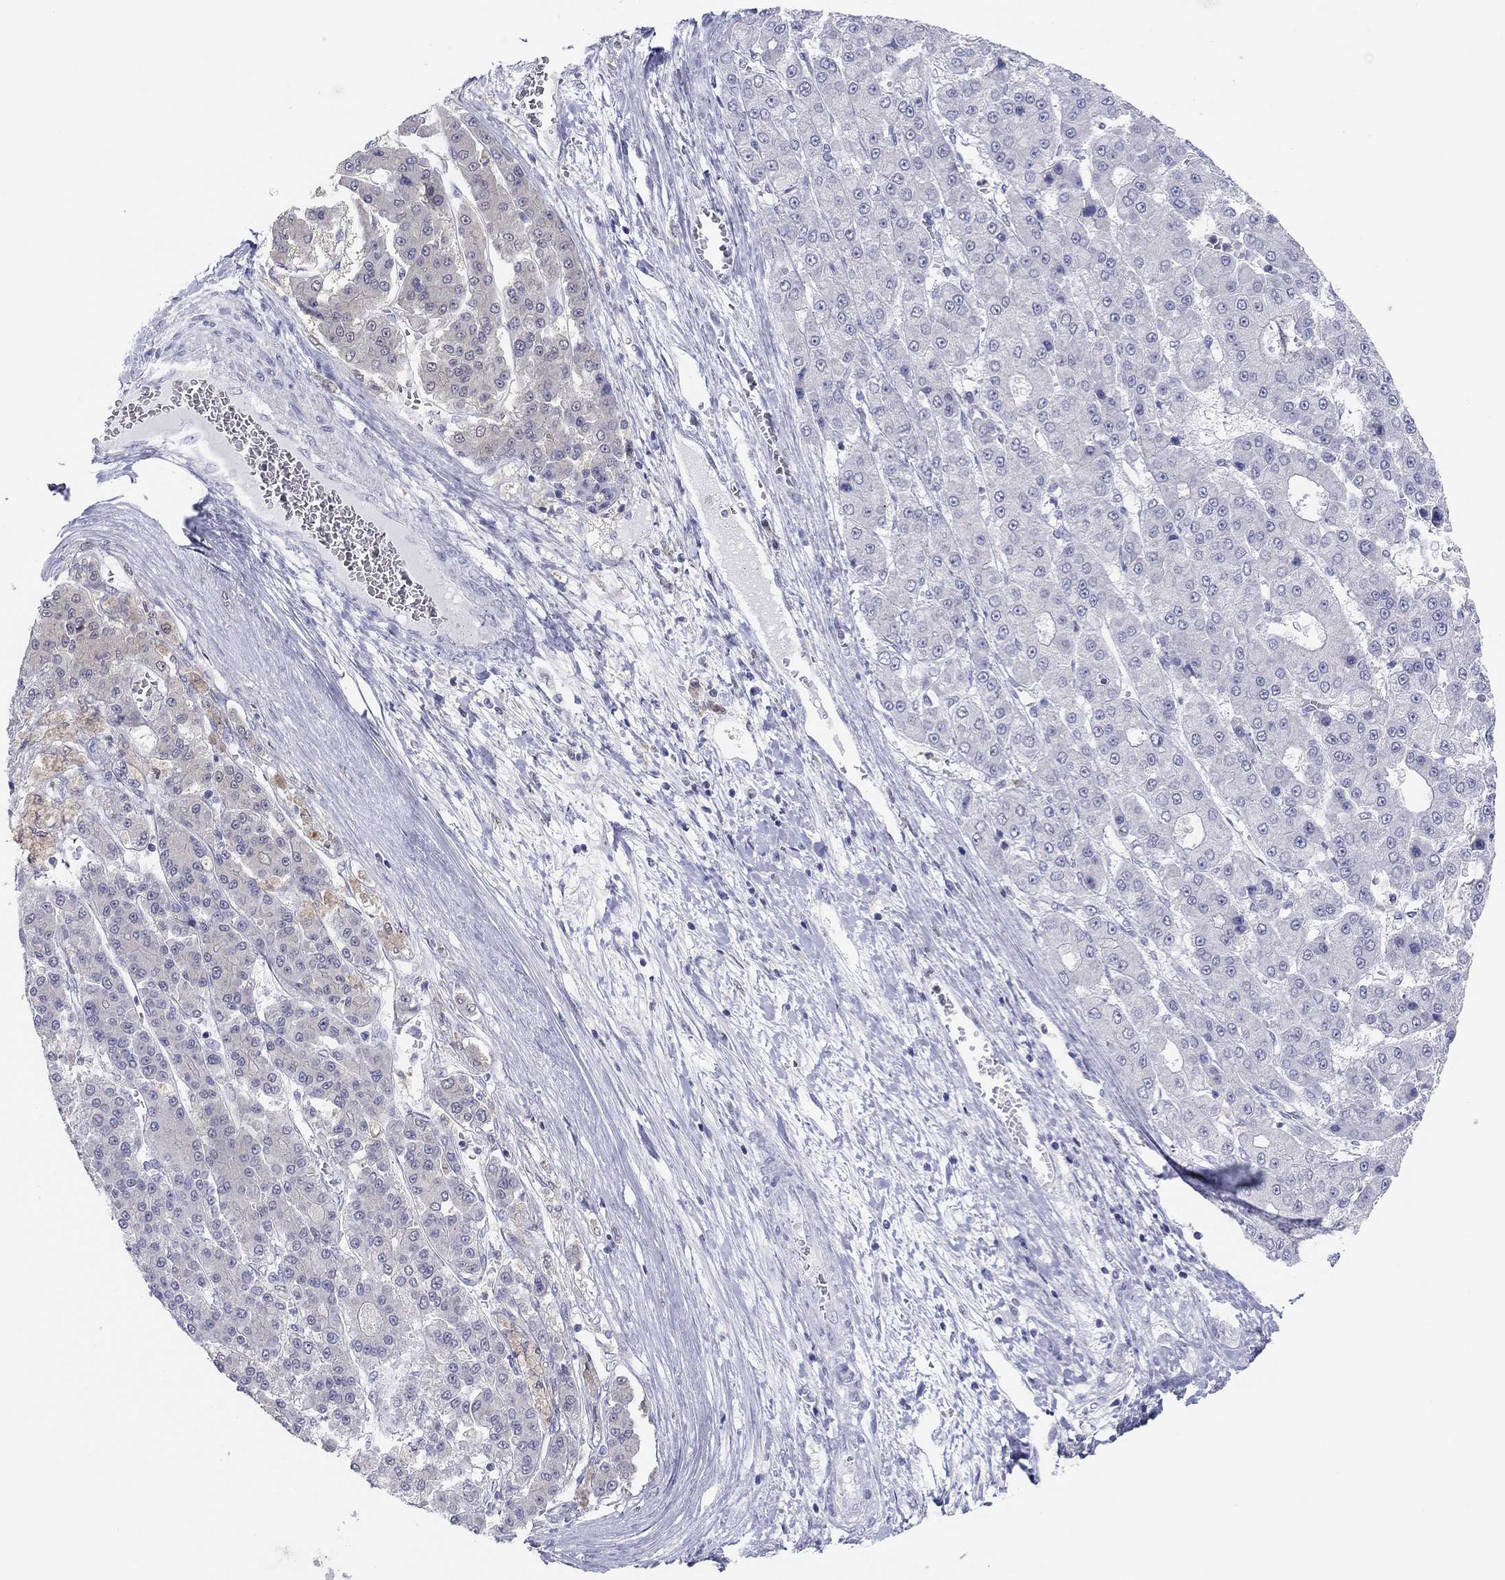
{"staining": {"intensity": "negative", "quantity": "none", "location": "none"}, "tissue": "liver cancer", "cell_type": "Tumor cells", "image_type": "cancer", "snomed": [{"axis": "morphology", "description": "Carcinoma, Hepatocellular, NOS"}, {"axis": "topography", "description": "Liver"}], "caption": "IHC photomicrograph of liver cancer (hepatocellular carcinoma) stained for a protein (brown), which exhibits no positivity in tumor cells.", "gene": "PDXK", "patient": {"sex": "male", "age": 70}}